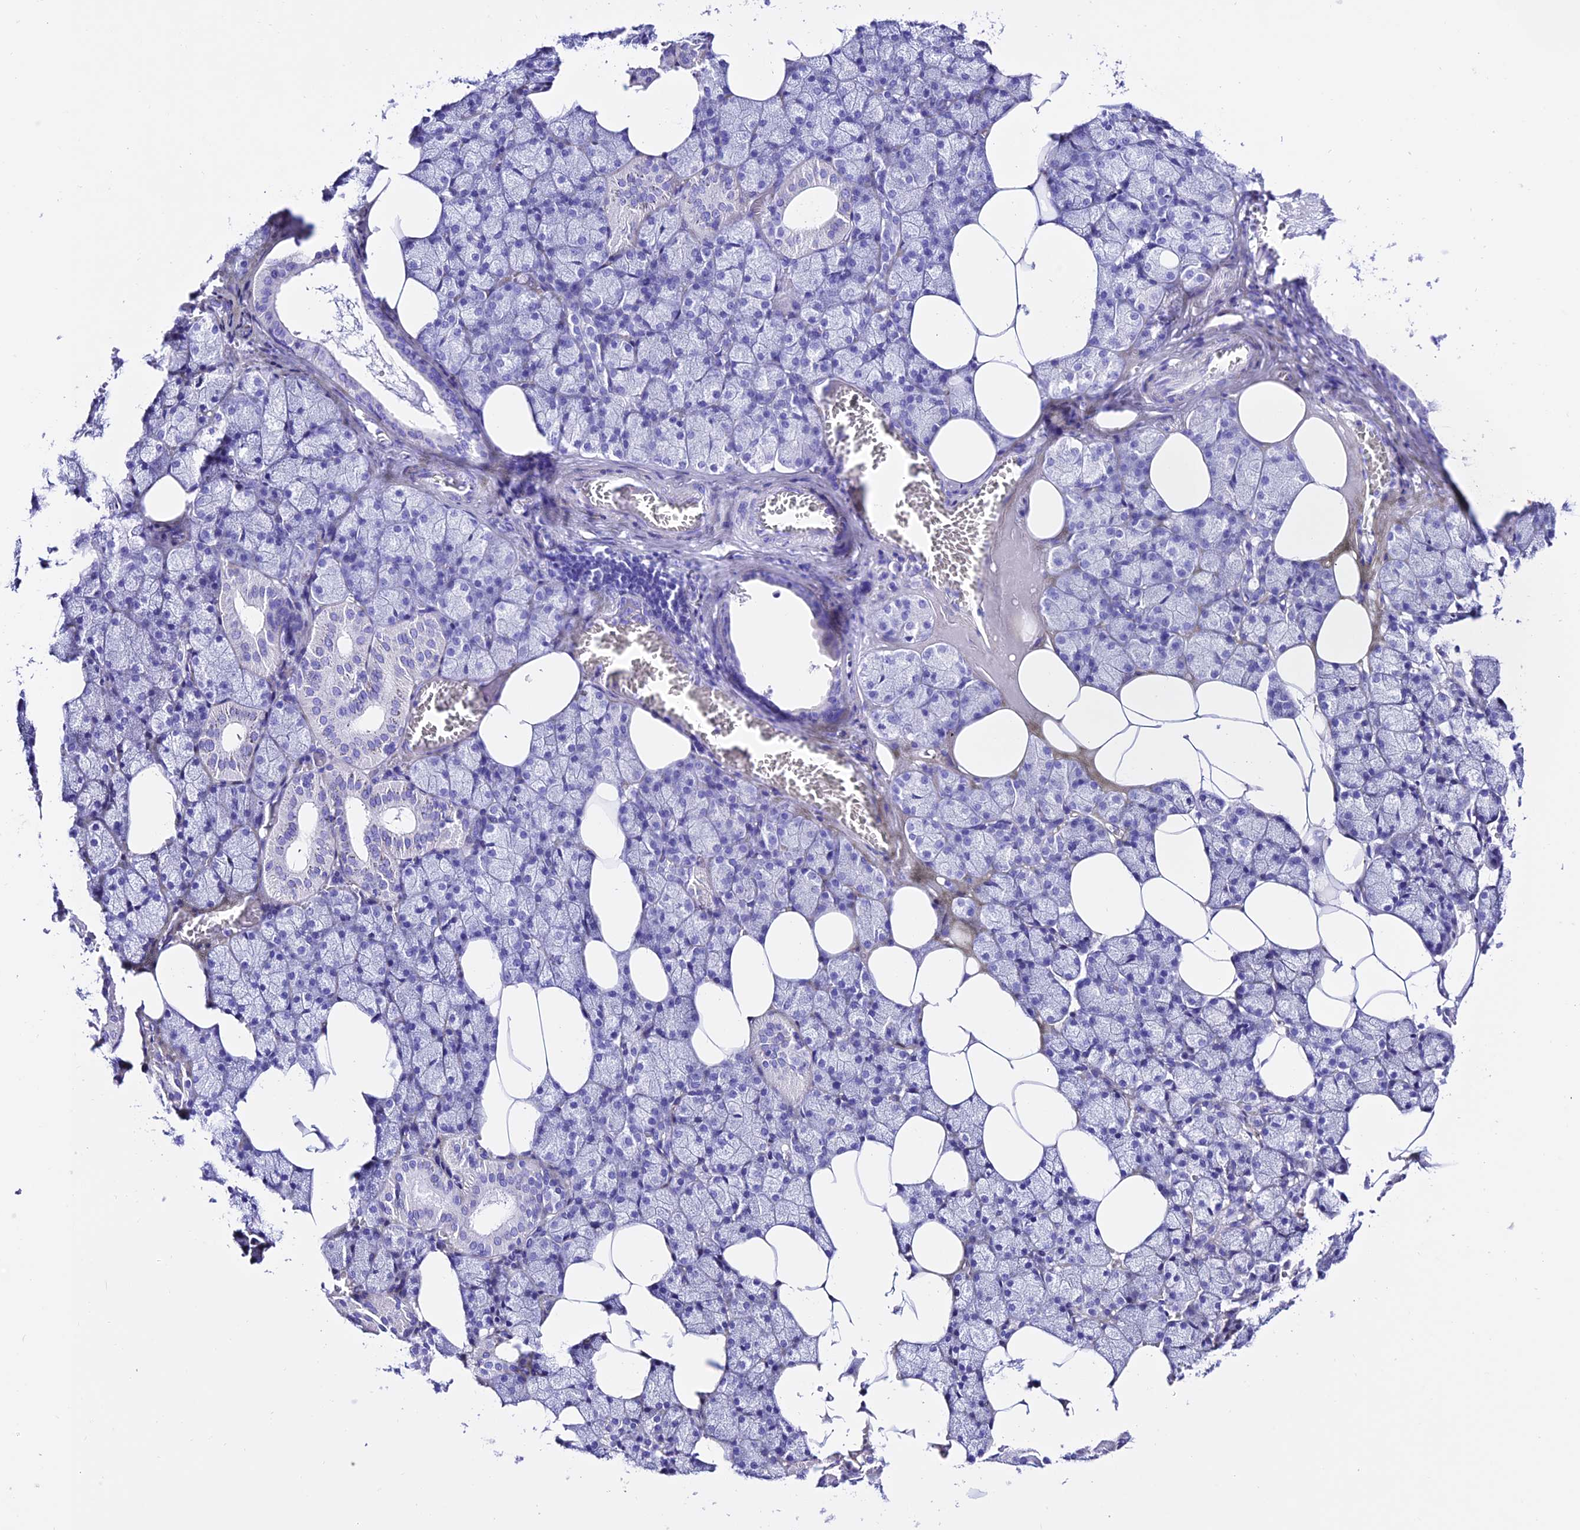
{"staining": {"intensity": "negative", "quantity": "none", "location": "none"}, "tissue": "salivary gland", "cell_type": "Glandular cells", "image_type": "normal", "snomed": [{"axis": "morphology", "description": "Normal tissue, NOS"}, {"axis": "topography", "description": "Salivary gland"}], "caption": "The IHC photomicrograph has no significant positivity in glandular cells of salivary gland. (Stains: DAB IHC with hematoxylin counter stain, Microscopy: brightfield microscopy at high magnification).", "gene": "TRMT44", "patient": {"sex": "male", "age": 62}}